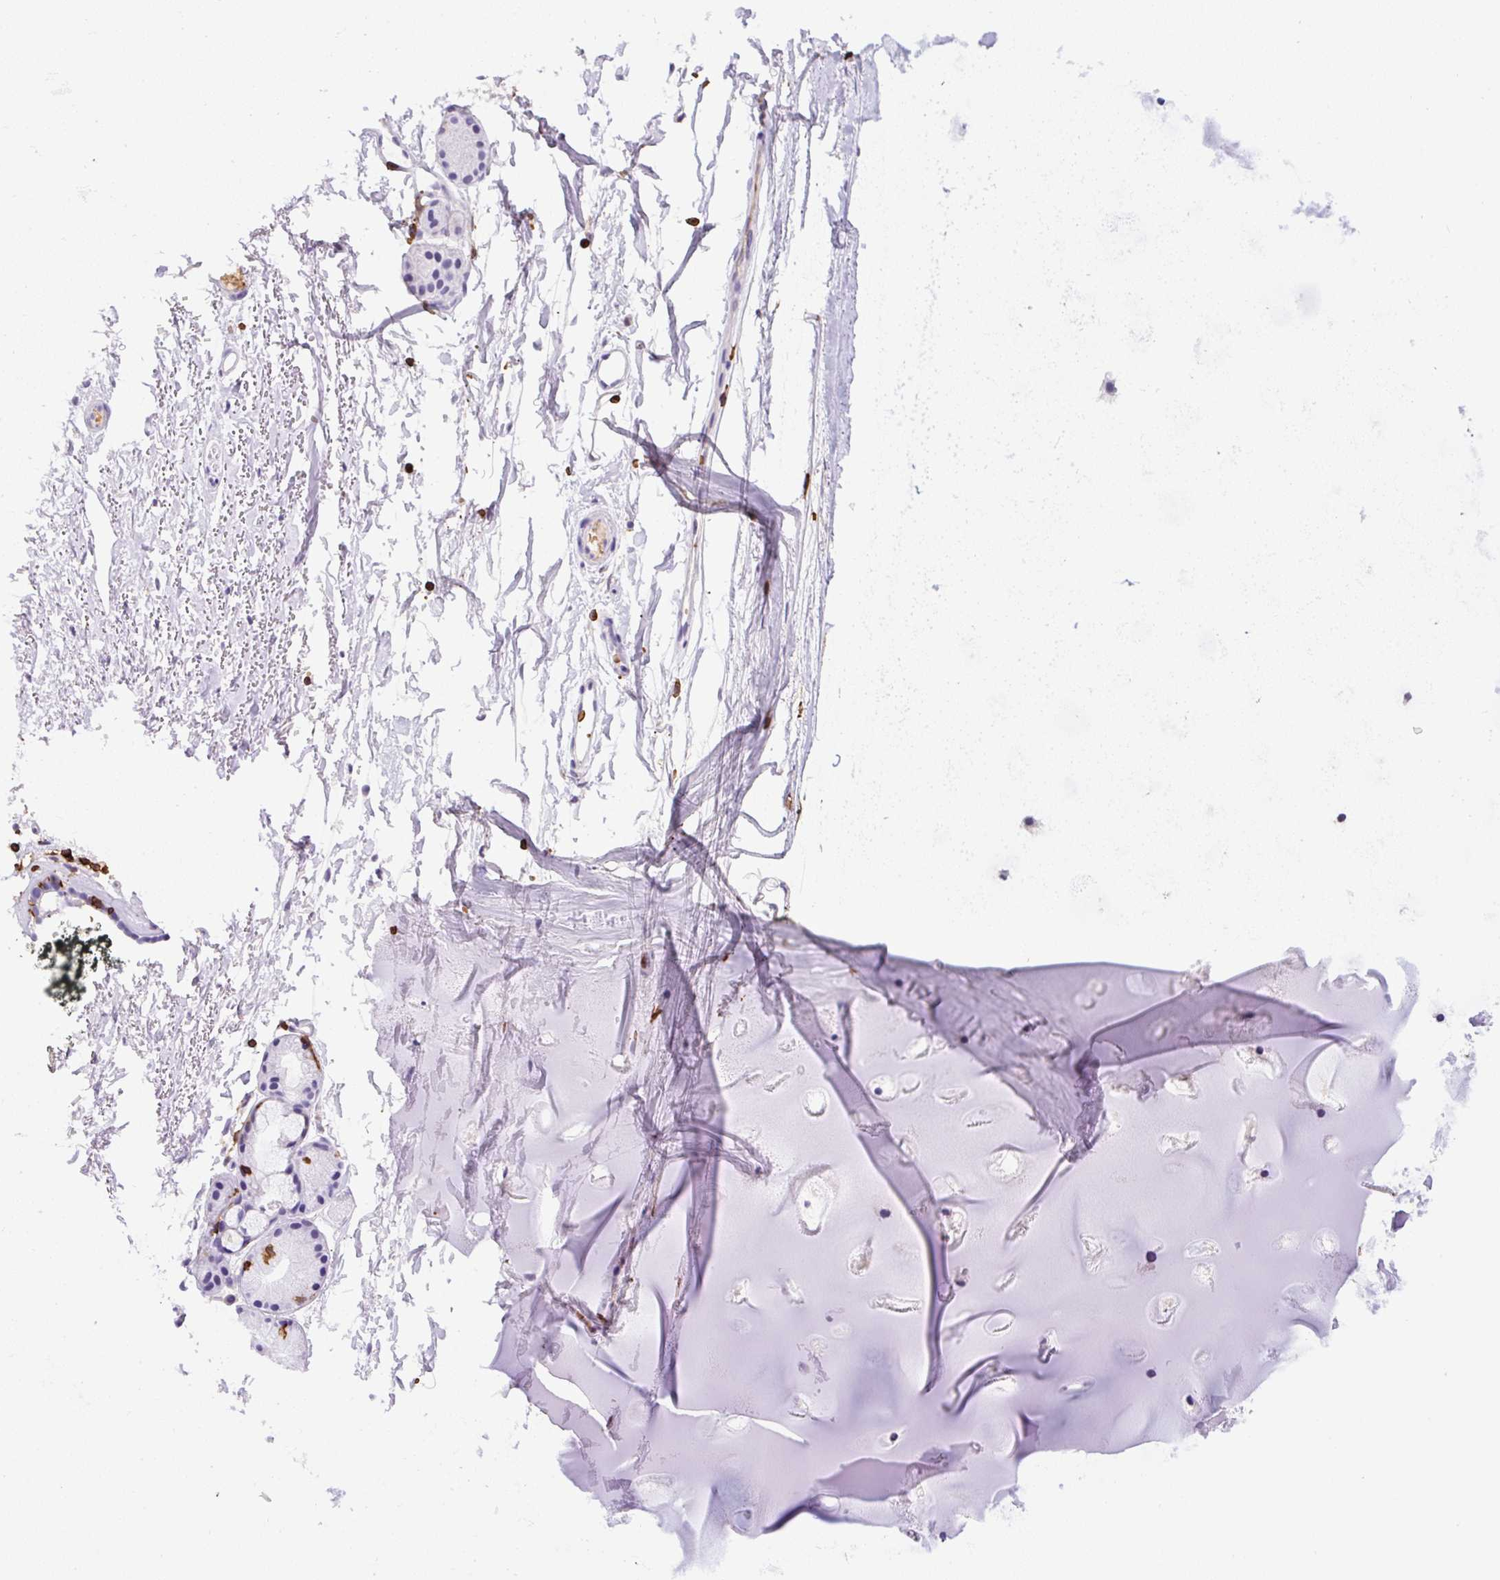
{"staining": {"intensity": "negative", "quantity": "none", "location": "none"}, "tissue": "adipose tissue", "cell_type": "Adipocytes", "image_type": "normal", "snomed": [{"axis": "morphology", "description": "Normal tissue, NOS"}, {"axis": "topography", "description": "Cartilage tissue"}, {"axis": "topography", "description": "Nasopharynx"}], "caption": "IHC histopathology image of normal adipose tissue: human adipose tissue stained with DAB reveals no significant protein positivity in adipocytes. (DAB immunohistochemistry with hematoxylin counter stain).", "gene": "FAM228B", "patient": {"sex": "male", "age": 56}}